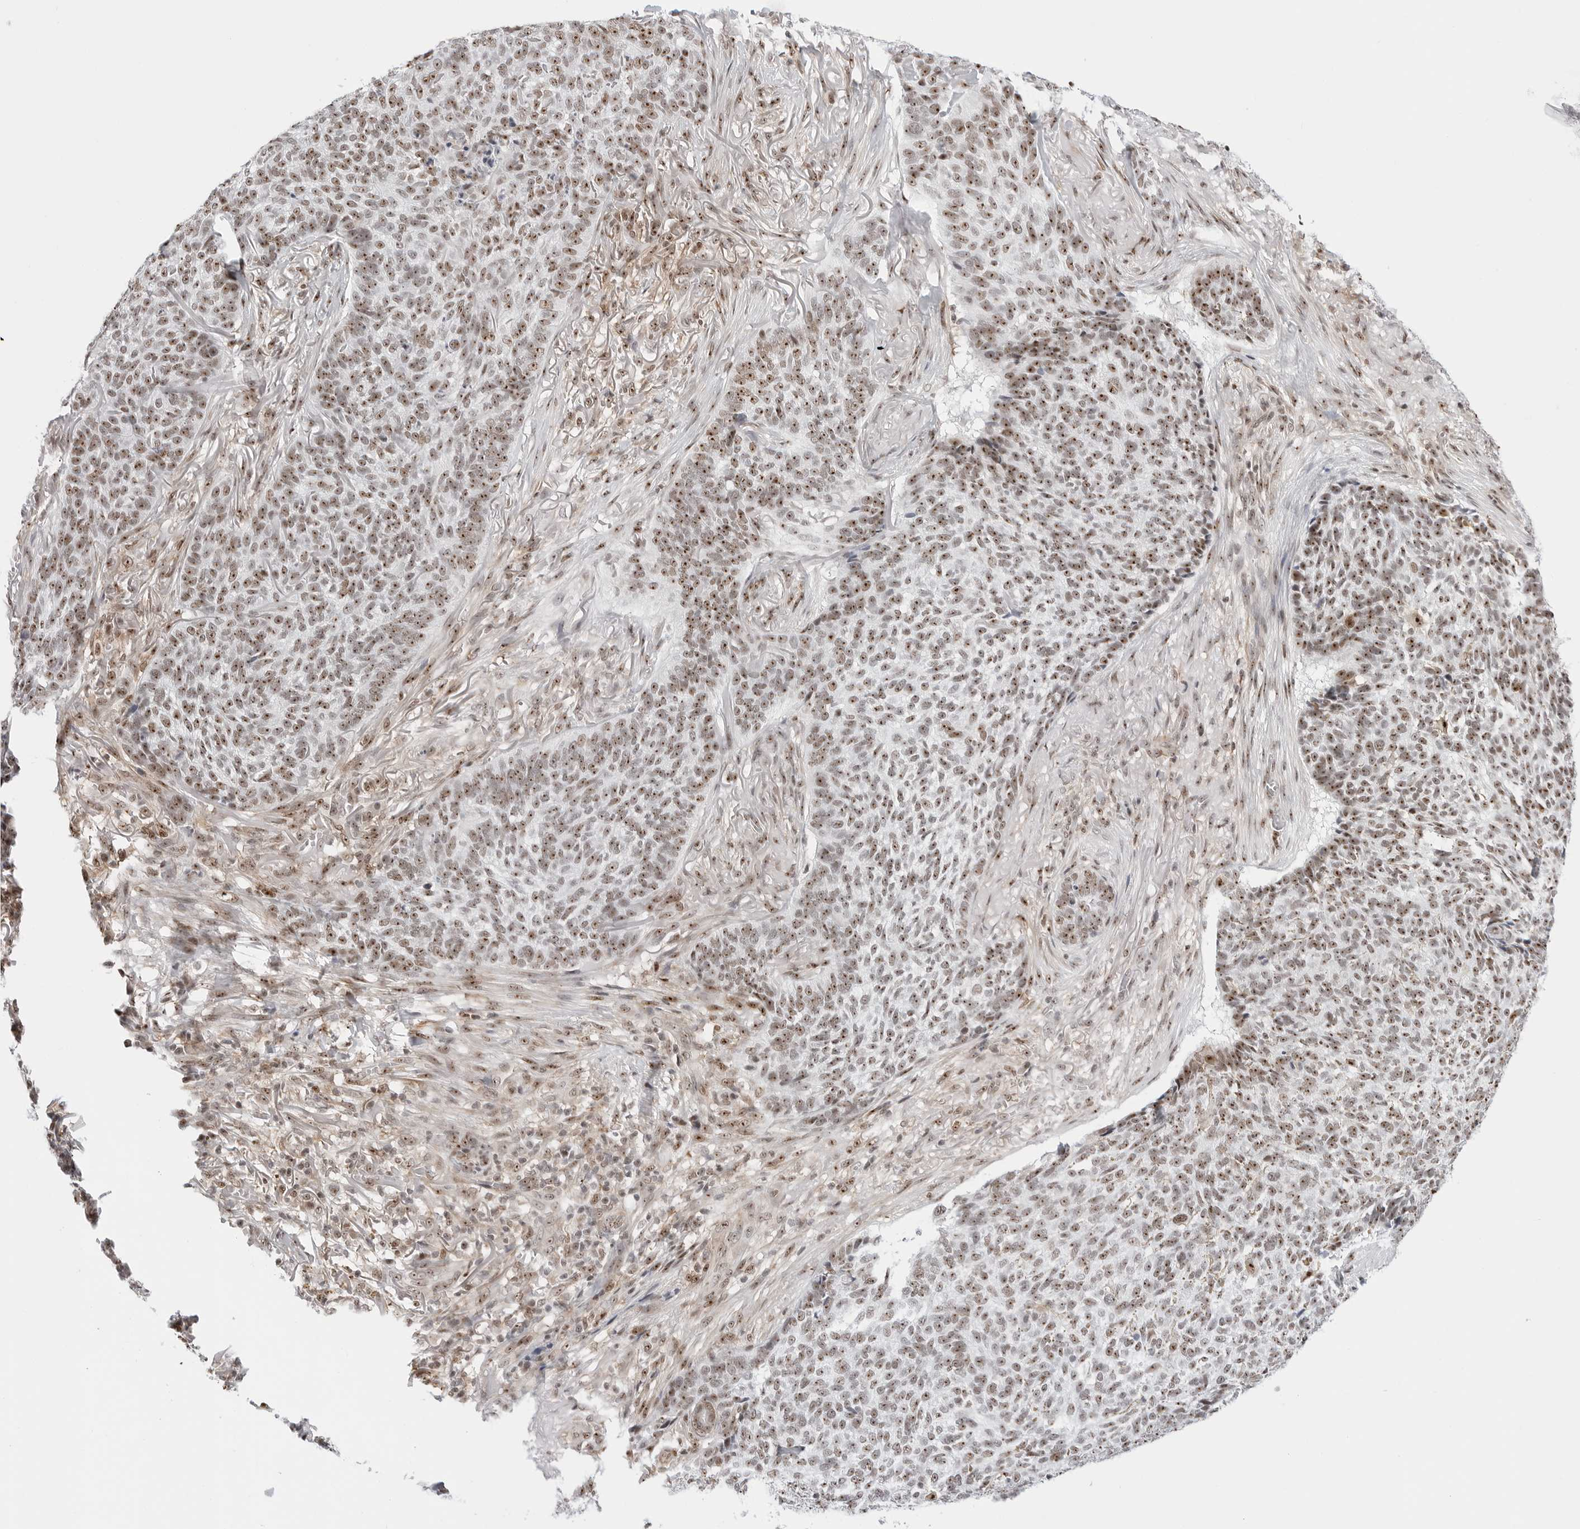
{"staining": {"intensity": "moderate", "quantity": ">75%", "location": "nuclear"}, "tissue": "skin cancer", "cell_type": "Tumor cells", "image_type": "cancer", "snomed": [{"axis": "morphology", "description": "Basal cell carcinoma"}, {"axis": "topography", "description": "Skin"}], "caption": "Moderate nuclear staining for a protein is present in approximately >75% of tumor cells of skin cancer using immunohistochemistry (IHC).", "gene": "C1orf162", "patient": {"sex": "male", "age": 85}}